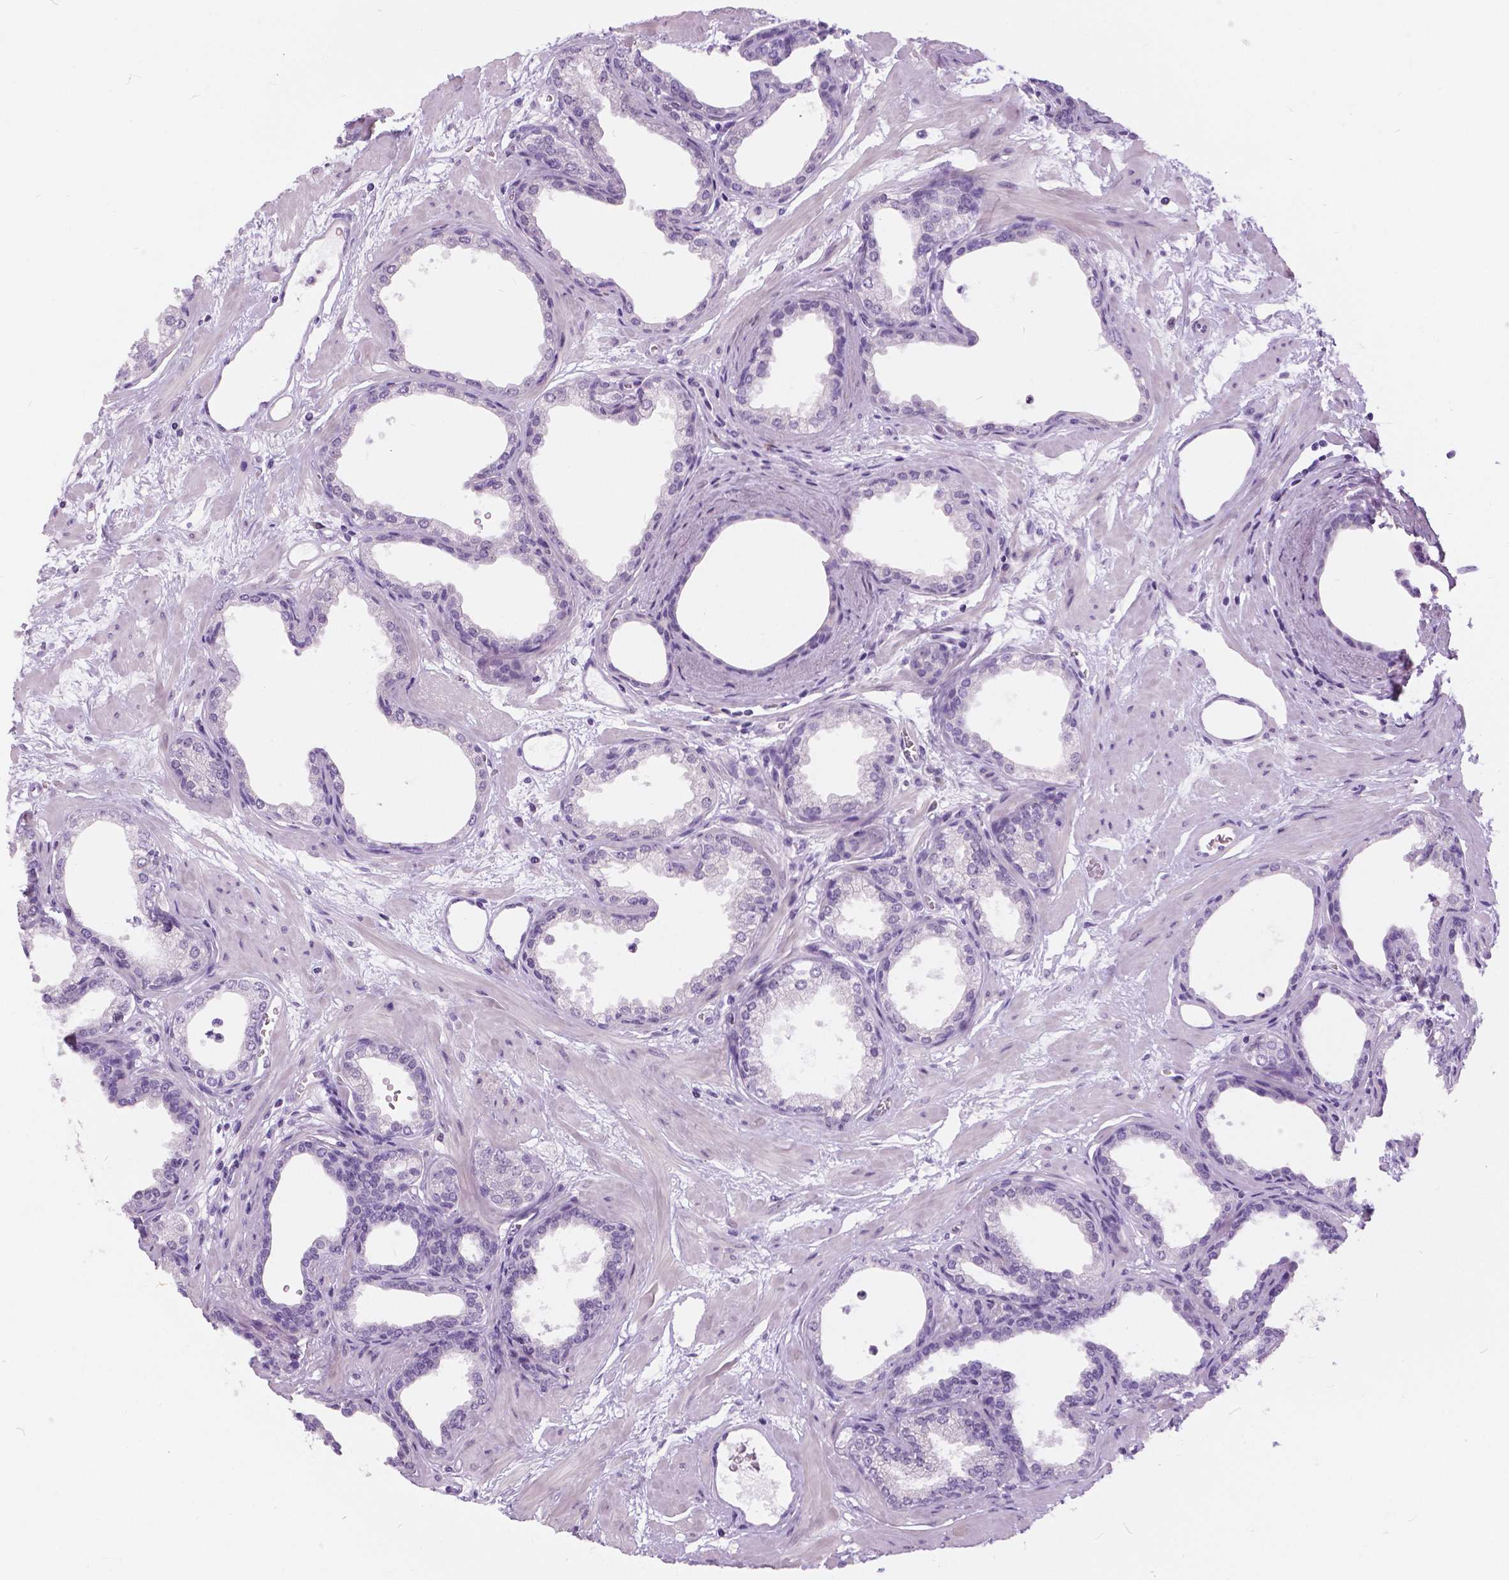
{"staining": {"intensity": "negative", "quantity": "none", "location": "none"}, "tissue": "prostate", "cell_type": "Glandular cells", "image_type": "normal", "snomed": [{"axis": "morphology", "description": "Normal tissue, NOS"}, {"axis": "topography", "description": "Prostate"}], "caption": "The photomicrograph exhibits no significant expression in glandular cells of prostate.", "gene": "MYOM1", "patient": {"sex": "male", "age": 37}}